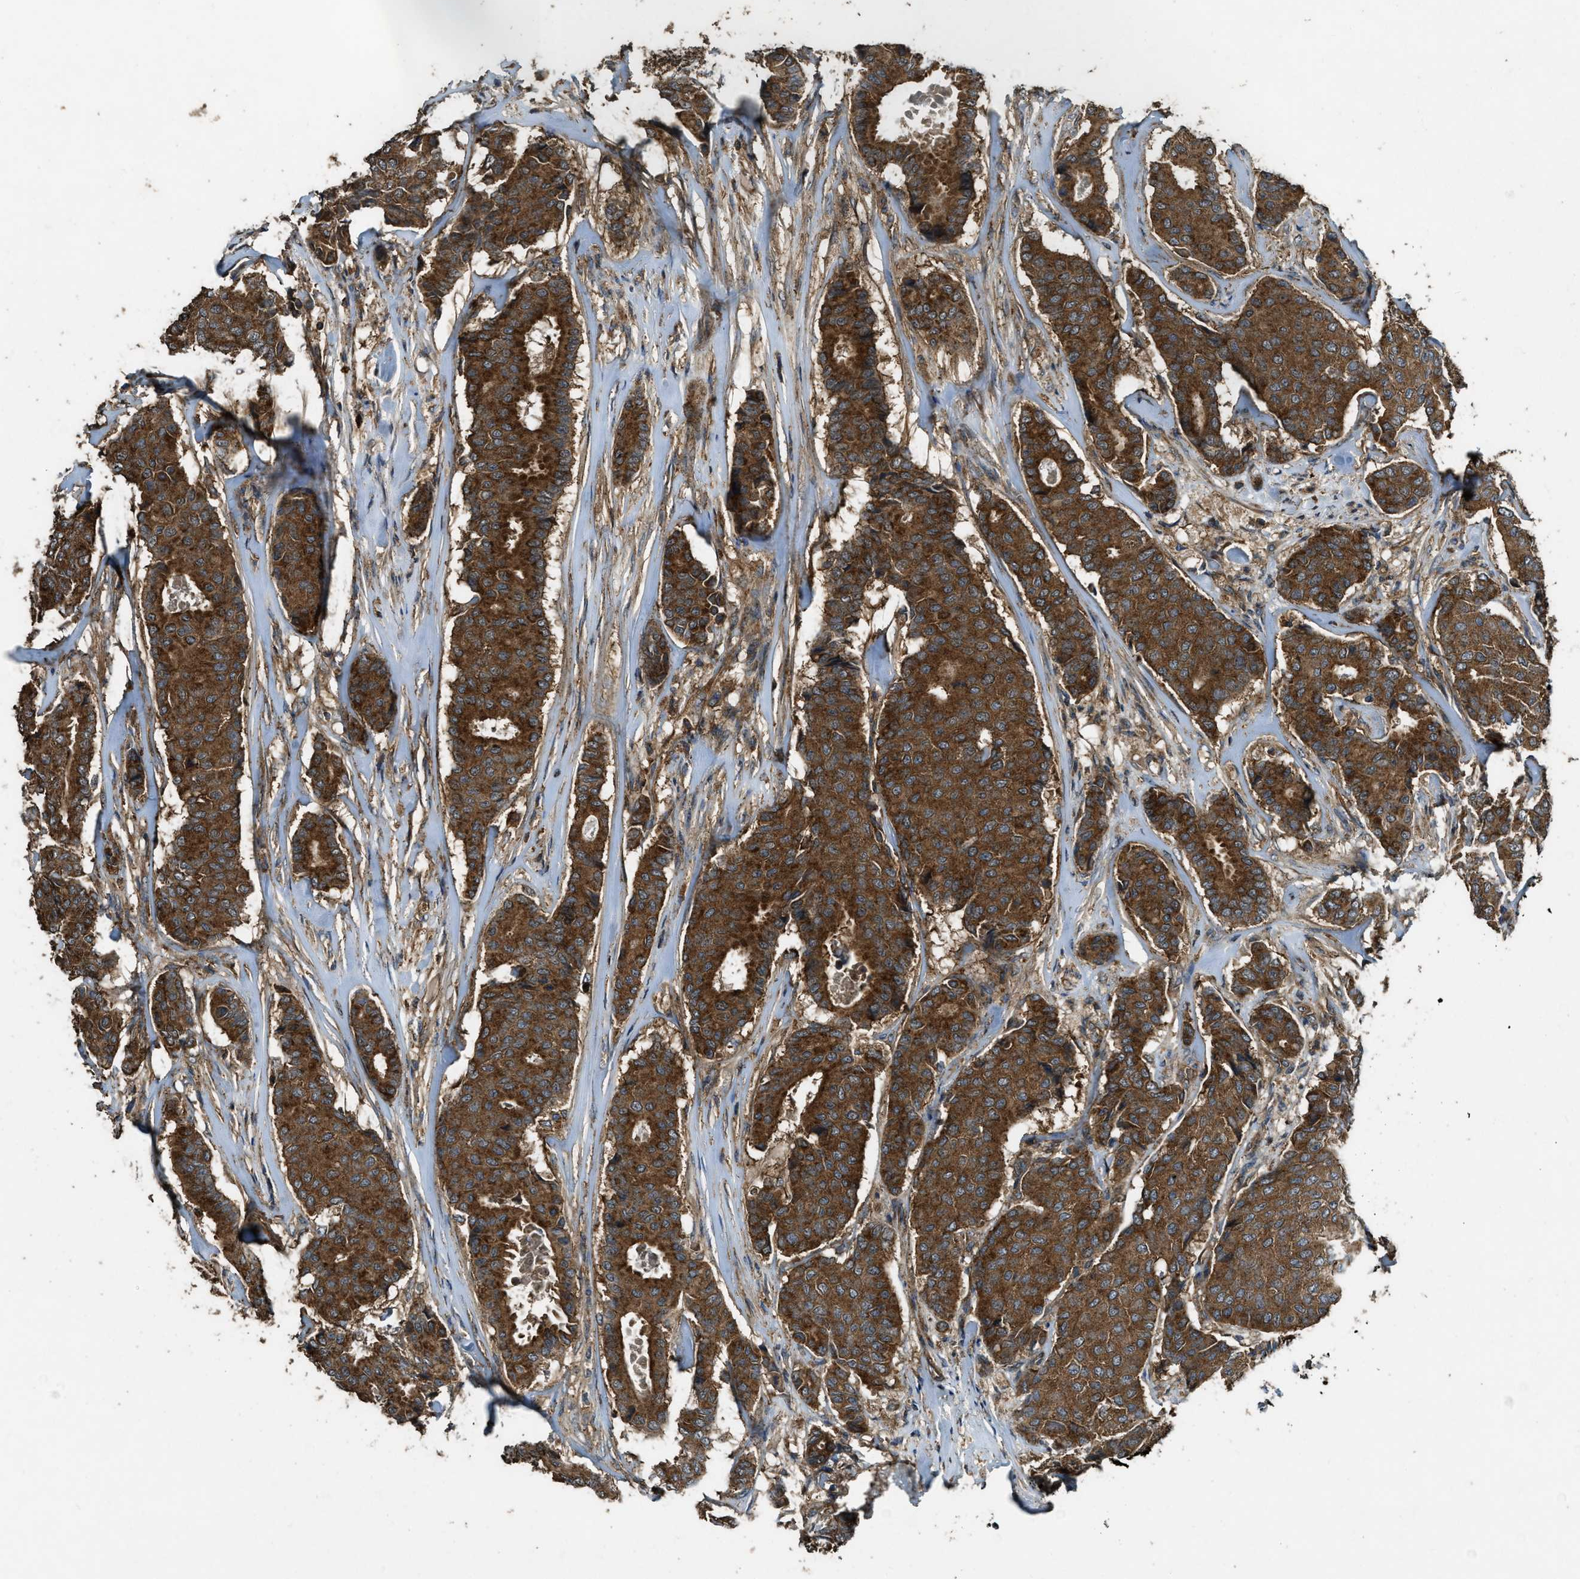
{"staining": {"intensity": "strong", "quantity": ">75%", "location": "cytoplasmic/membranous"}, "tissue": "breast cancer", "cell_type": "Tumor cells", "image_type": "cancer", "snomed": [{"axis": "morphology", "description": "Duct carcinoma"}, {"axis": "topography", "description": "Breast"}], "caption": "Brown immunohistochemical staining in human breast invasive ductal carcinoma exhibits strong cytoplasmic/membranous expression in approximately >75% of tumor cells.", "gene": "MAP3K8", "patient": {"sex": "female", "age": 75}}